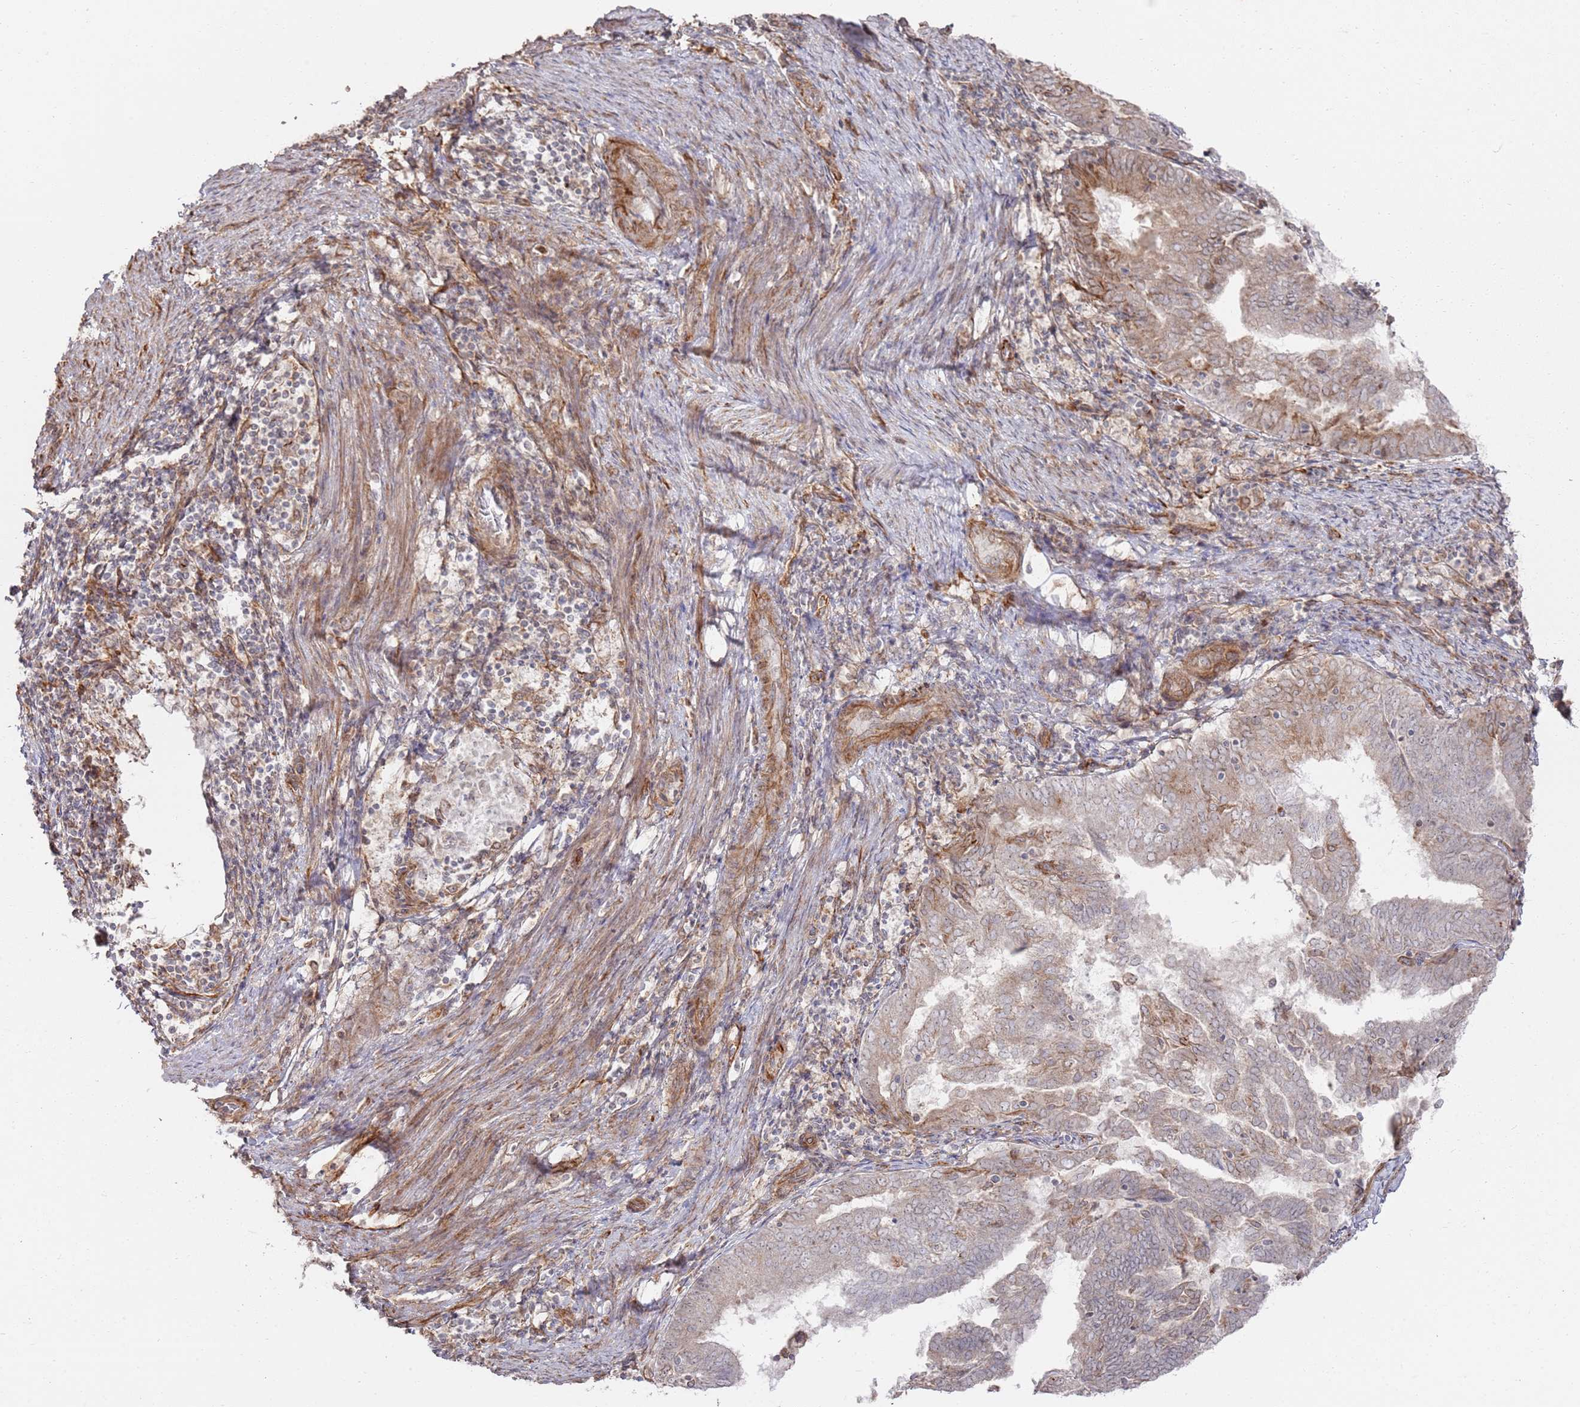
{"staining": {"intensity": "weak", "quantity": "25%-75%", "location": "cytoplasmic/membranous"}, "tissue": "endometrial cancer", "cell_type": "Tumor cells", "image_type": "cancer", "snomed": [{"axis": "morphology", "description": "Adenocarcinoma, NOS"}, {"axis": "topography", "description": "Endometrium"}], "caption": "Protein staining exhibits weak cytoplasmic/membranous staining in approximately 25%-75% of tumor cells in endometrial cancer.", "gene": "PHF21A", "patient": {"sex": "female", "age": 80}}